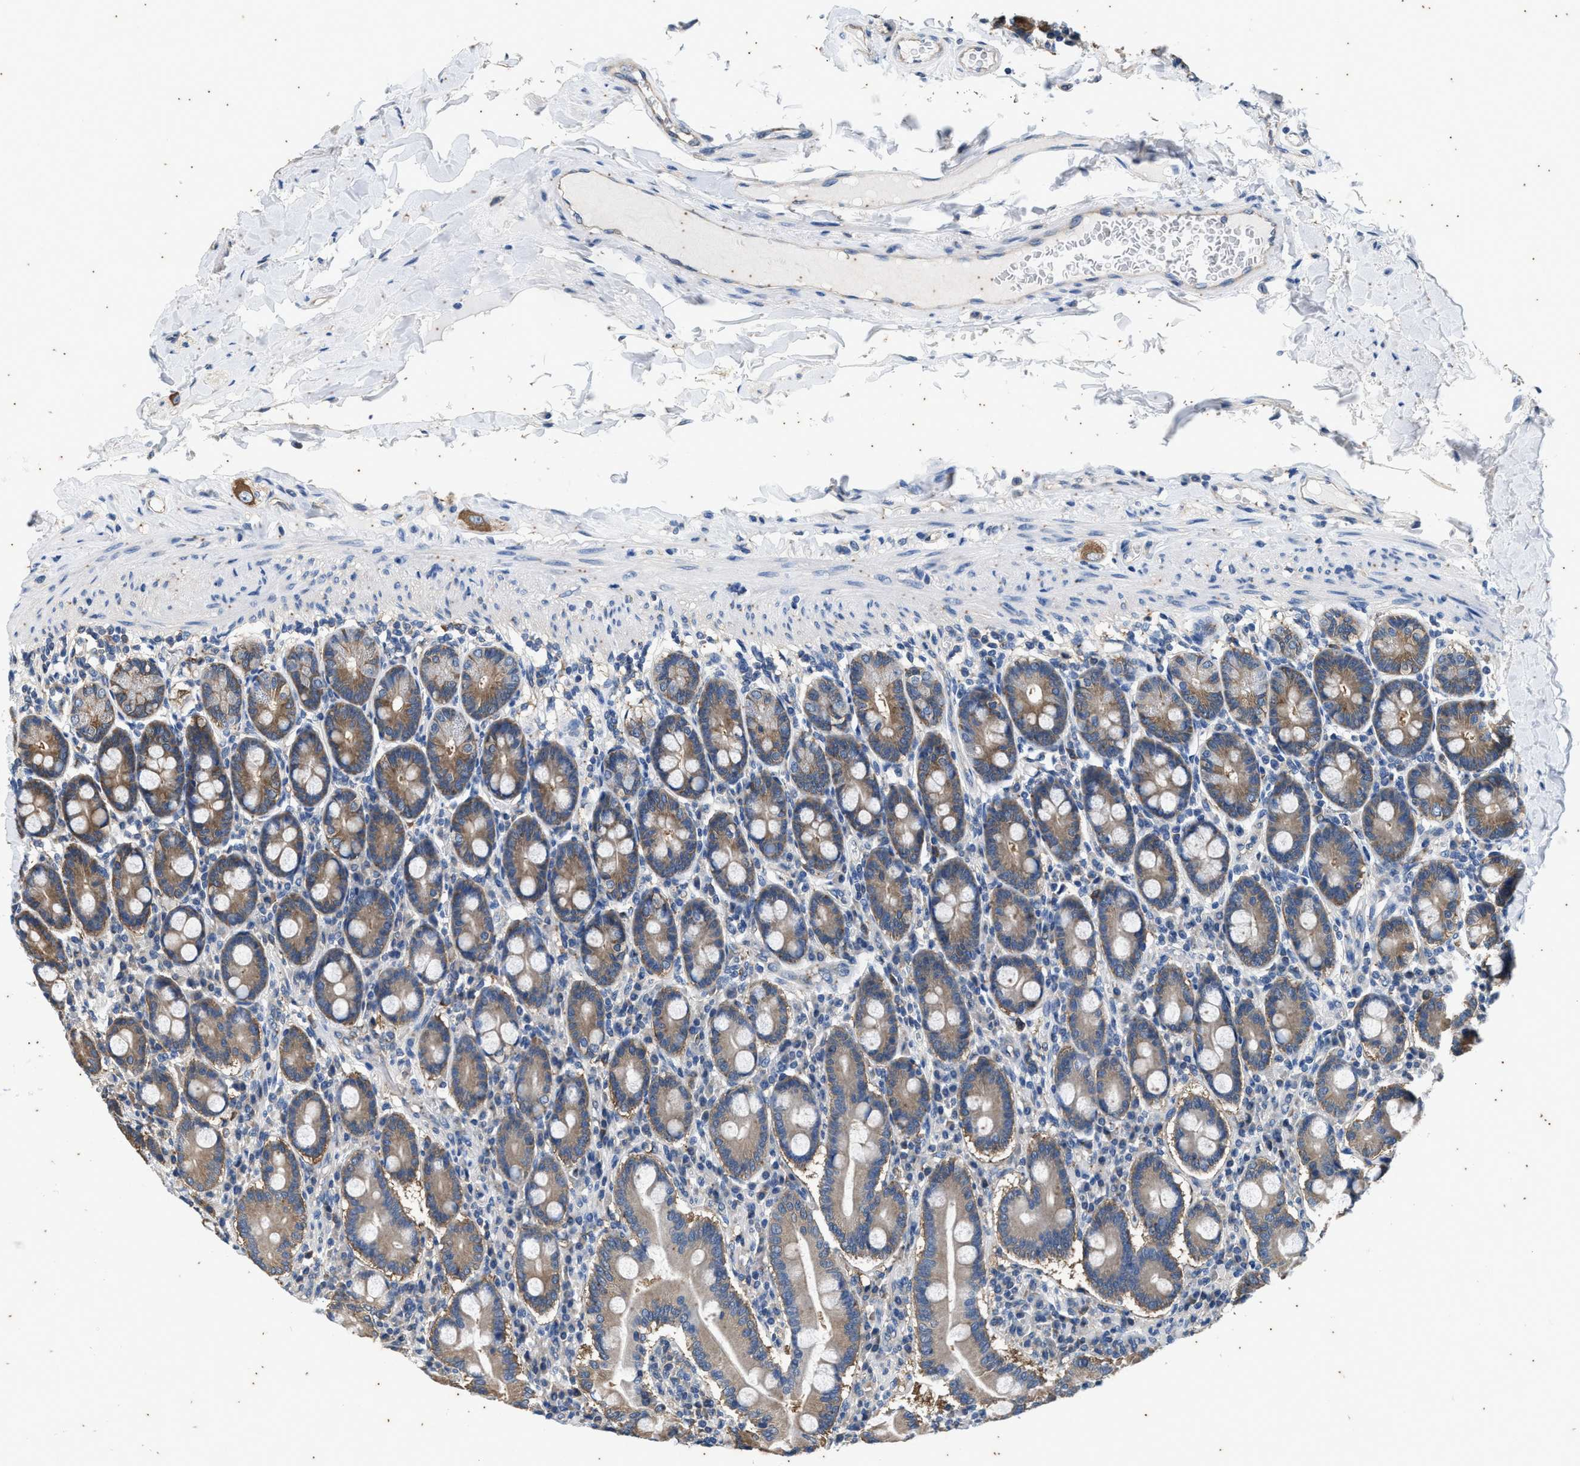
{"staining": {"intensity": "moderate", "quantity": "25%-75%", "location": "cytoplasmic/membranous"}, "tissue": "duodenum", "cell_type": "Glandular cells", "image_type": "normal", "snomed": [{"axis": "morphology", "description": "Normal tissue, NOS"}, {"axis": "topography", "description": "Duodenum"}], "caption": "High-power microscopy captured an IHC photomicrograph of unremarkable duodenum, revealing moderate cytoplasmic/membranous staining in about 25%-75% of glandular cells.", "gene": "COX19", "patient": {"sex": "male", "age": 50}}